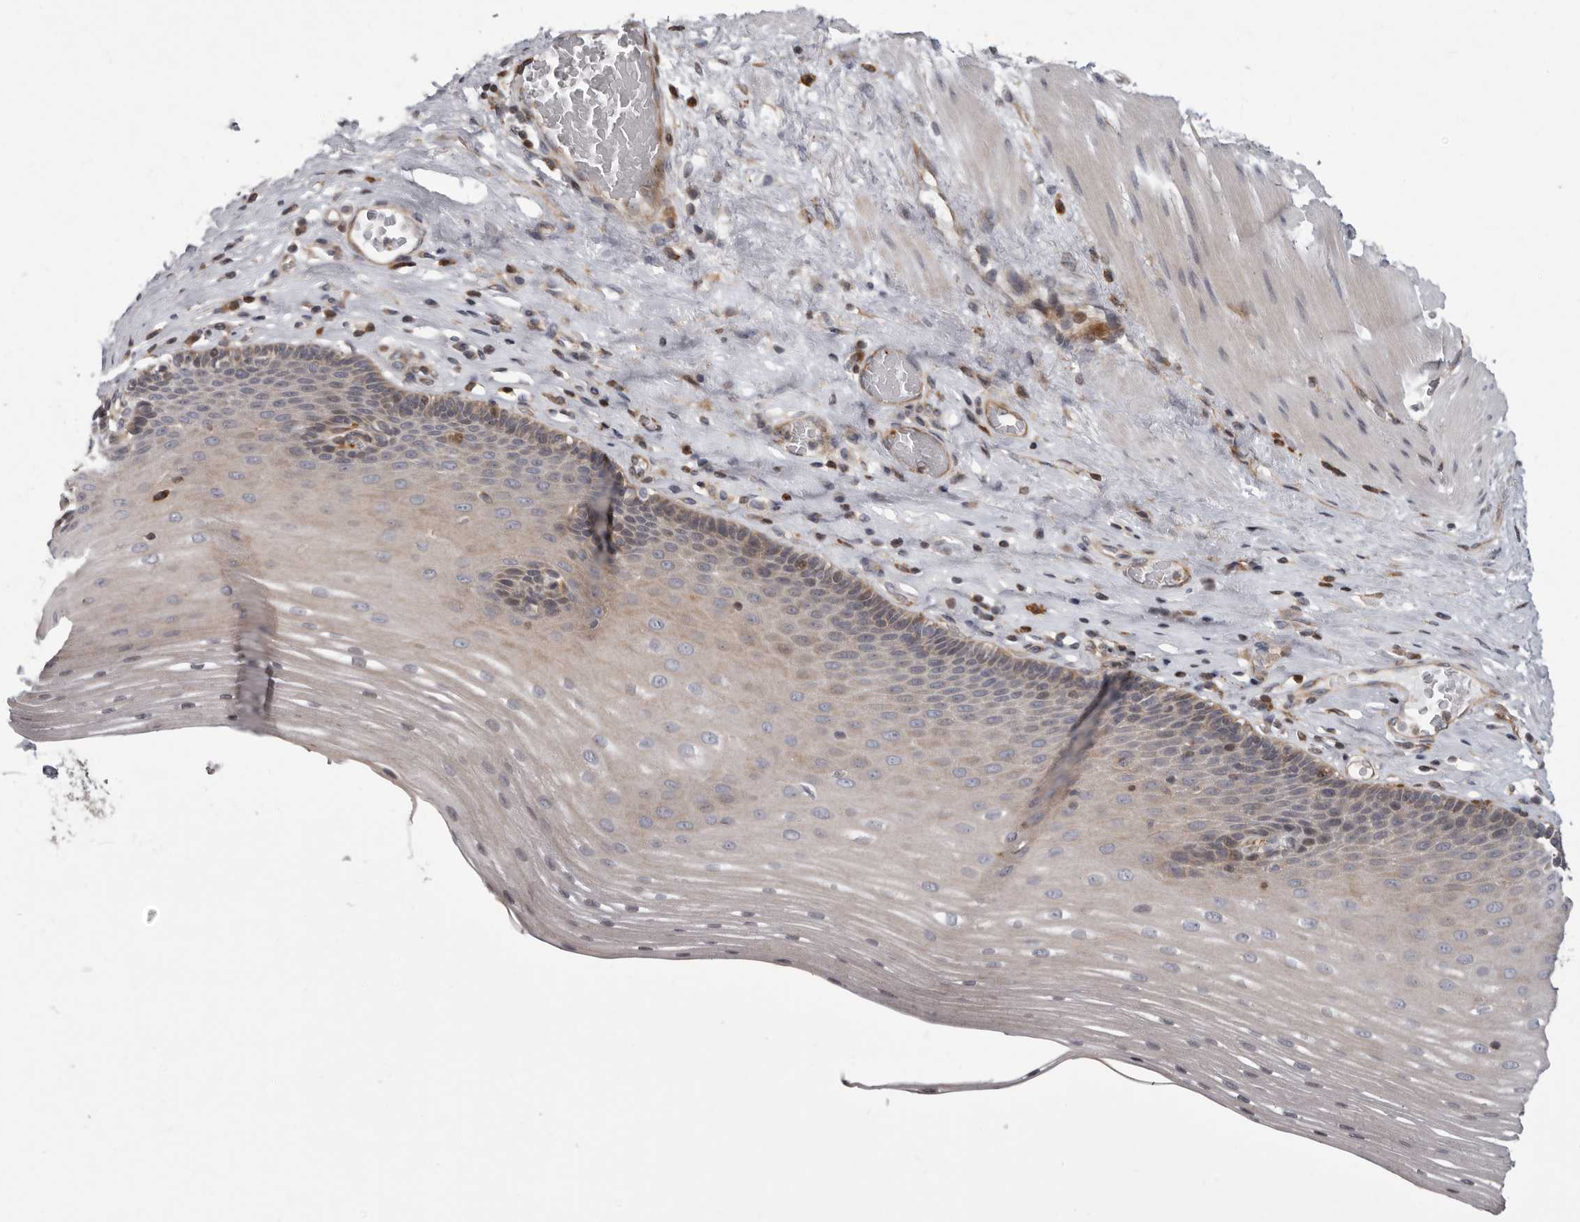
{"staining": {"intensity": "weak", "quantity": "<25%", "location": "cytoplasmic/membranous"}, "tissue": "esophagus", "cell_type": "Squamous epithelial cells", "image_type": "normal", "snomed": [{"axis": "morphology", "description": "Normal tissue, NOS"}, {"axis": "topography", "description": "Esophagus"}], "caption": "IHC image of unremarkable esophagus: esophagus stained with DAB (3,3'-diaminobenzidine) reveals no significant protein staining in squamous epithelial cells. (DAB immunohistochemistry (IHC), high magnification).", "gene": "FGFR4", "patient": {"sex": "male", "age": 62}}